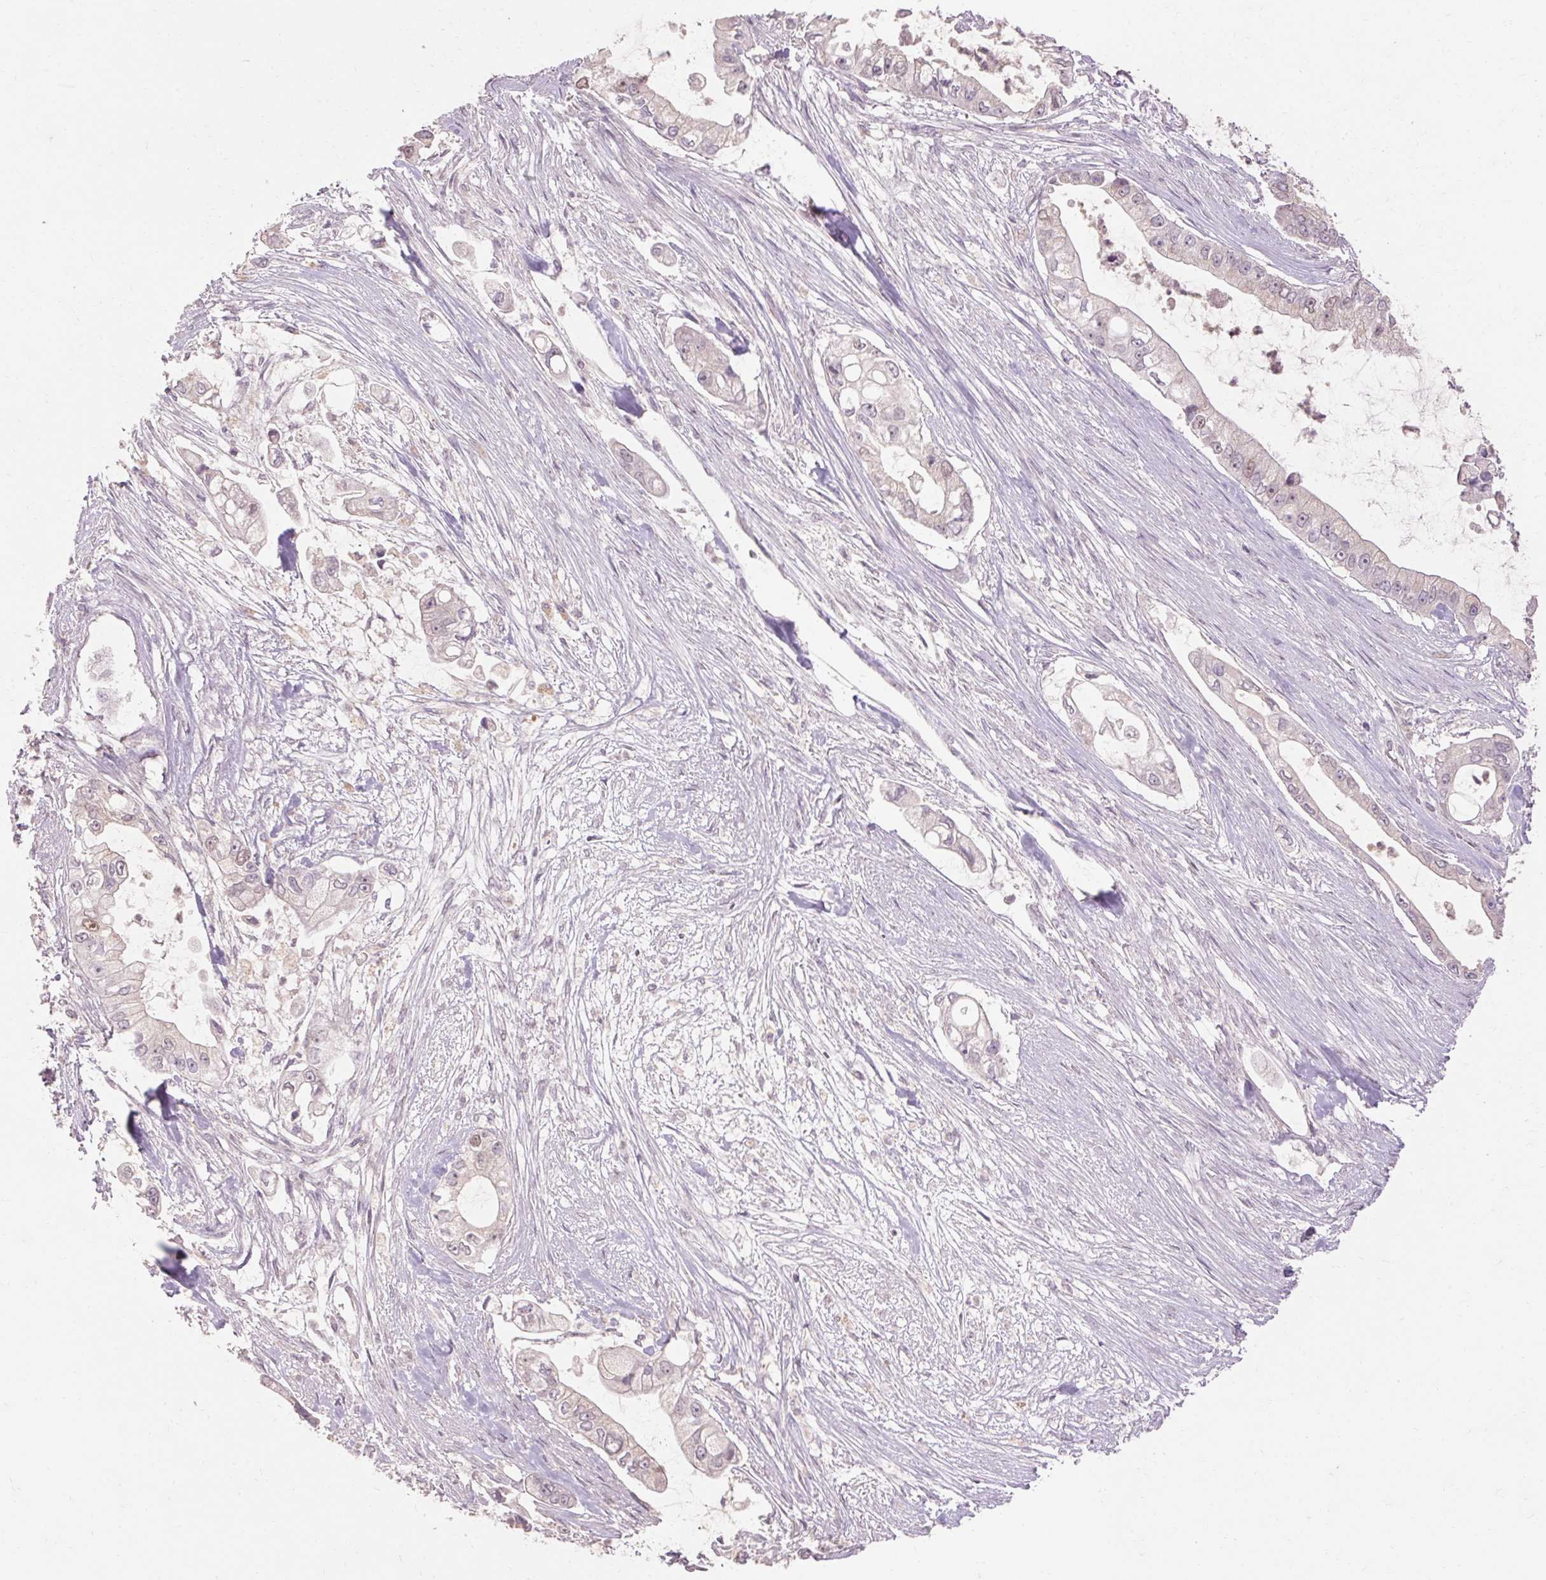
{"staining": {"intensity": "negative", "quantity": "none", "location": "none"}, "tissue": "pancreatic cancer", "cell_type": "Tumor cells", "image_type": "cancer", "snomed": [{"axis": "morphology", "description": "Adenocarcinoma, NOS"}, {"axis": "topography", "description": "Pancreas"}], "caption": "This image is of pancreatic adenocarcinoma stained with IHC to label a protein in brown with the nuclei are counter-stained blue. There is no expression in tumor cells.", "gene": "SKP2", "patient": {"sex": "female", "age": 69}}